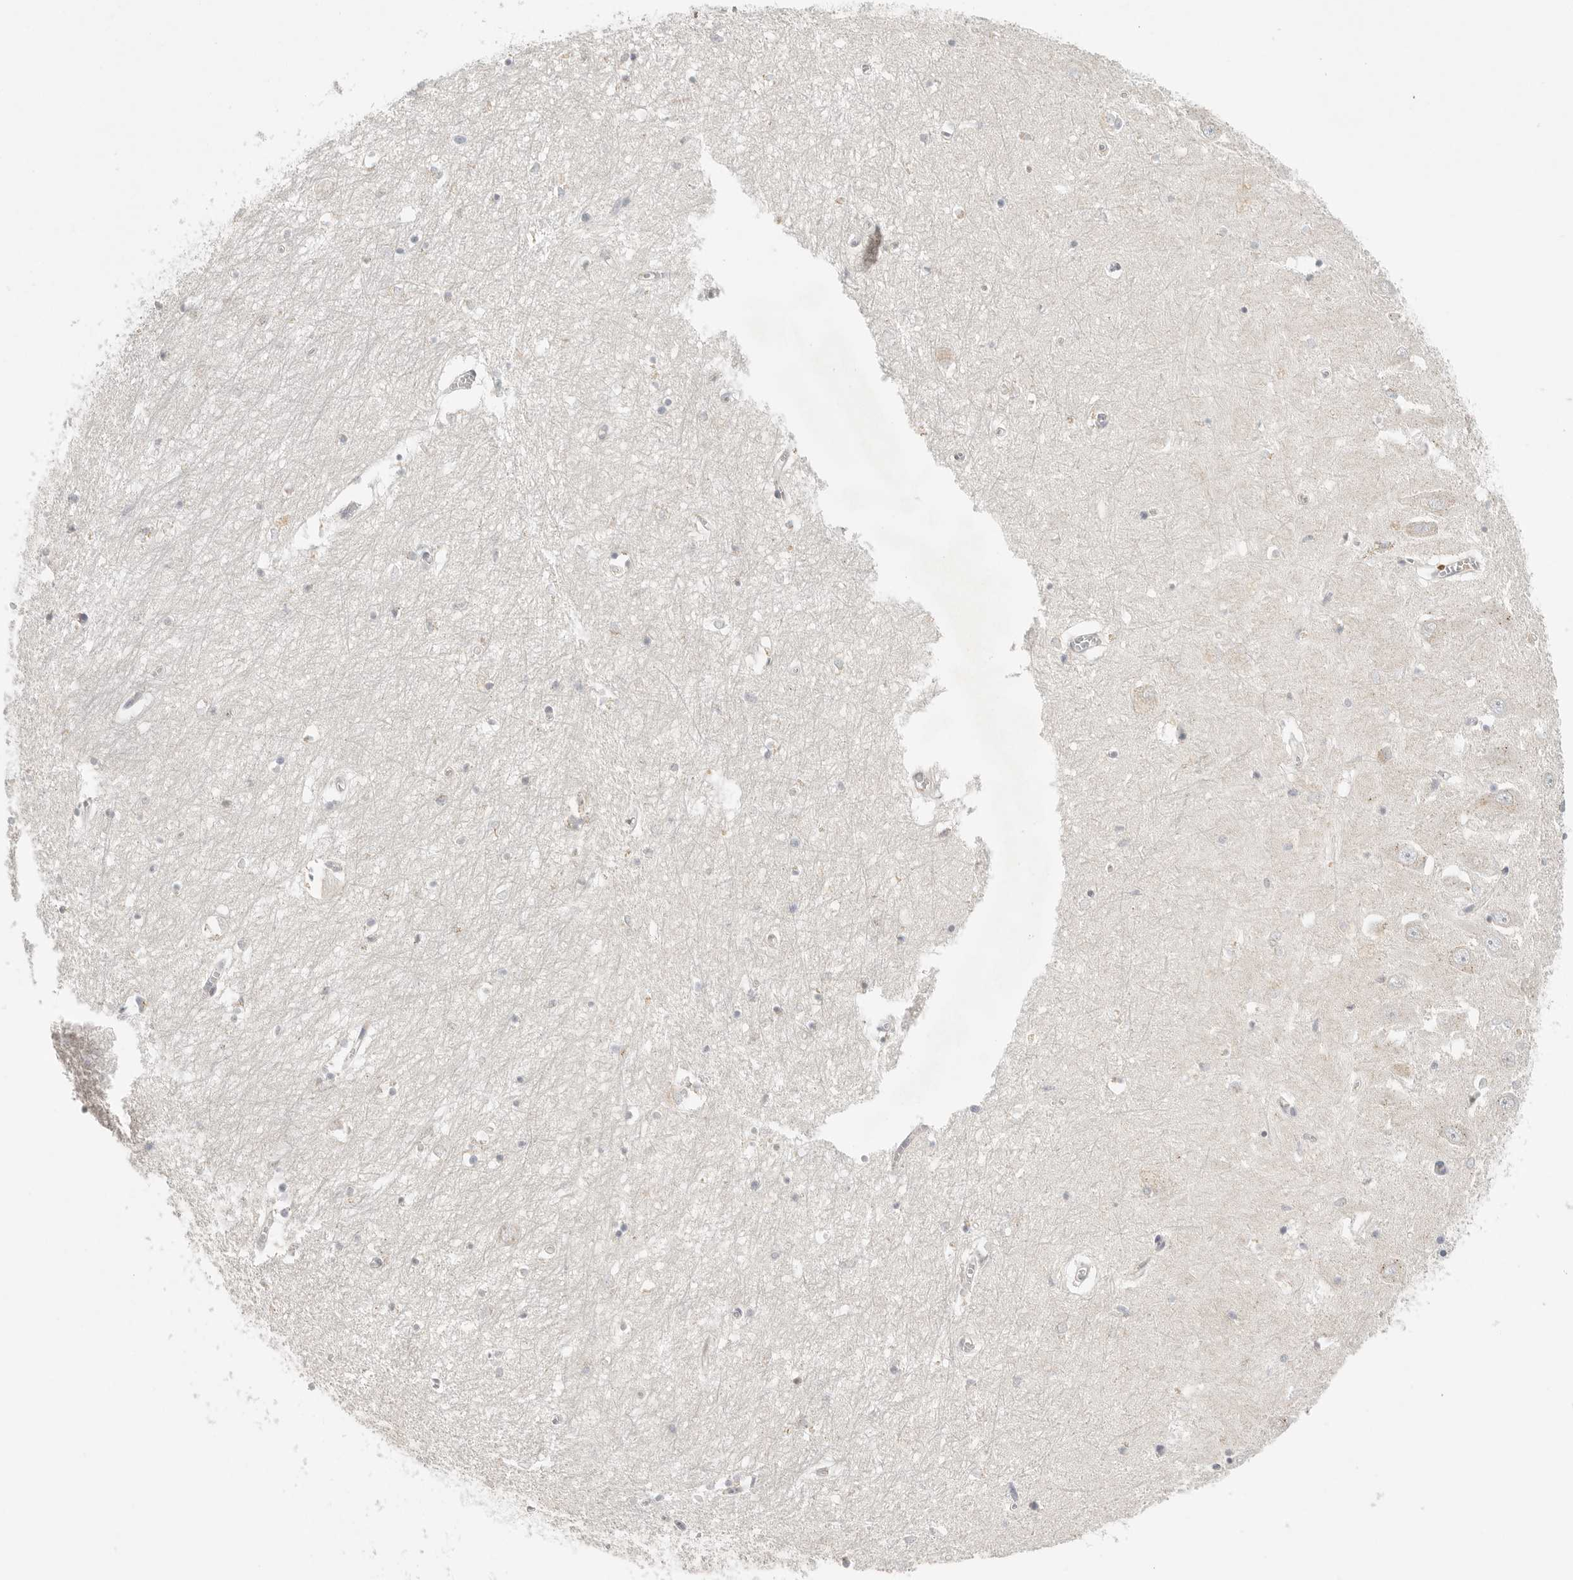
{"staining": {"intensity": "negative", "quantity": "none", "location": "none"}, "tissue": "hippocampus", "cell_type": "Glial cells", "image_type": "normal", "snomed": [{"axis": "morphology", "description": "Normal tissue, NOS"}, {"axis": "topography", "description": "Hippocampus"}], "caption": "Immunohistochemistry (IHC) photomicrograph of unremarkable hippocampus stained for a protein (brown), which demonstrates no staining in glial cells. (Stains: DAB immunohistochemistry (IHC) with hematoxylin counter stain, Microscopy: brightfield microscopy at high magnification).", "gene": "SLC25A26", "patient": {"sex": "male", "age": 70}}